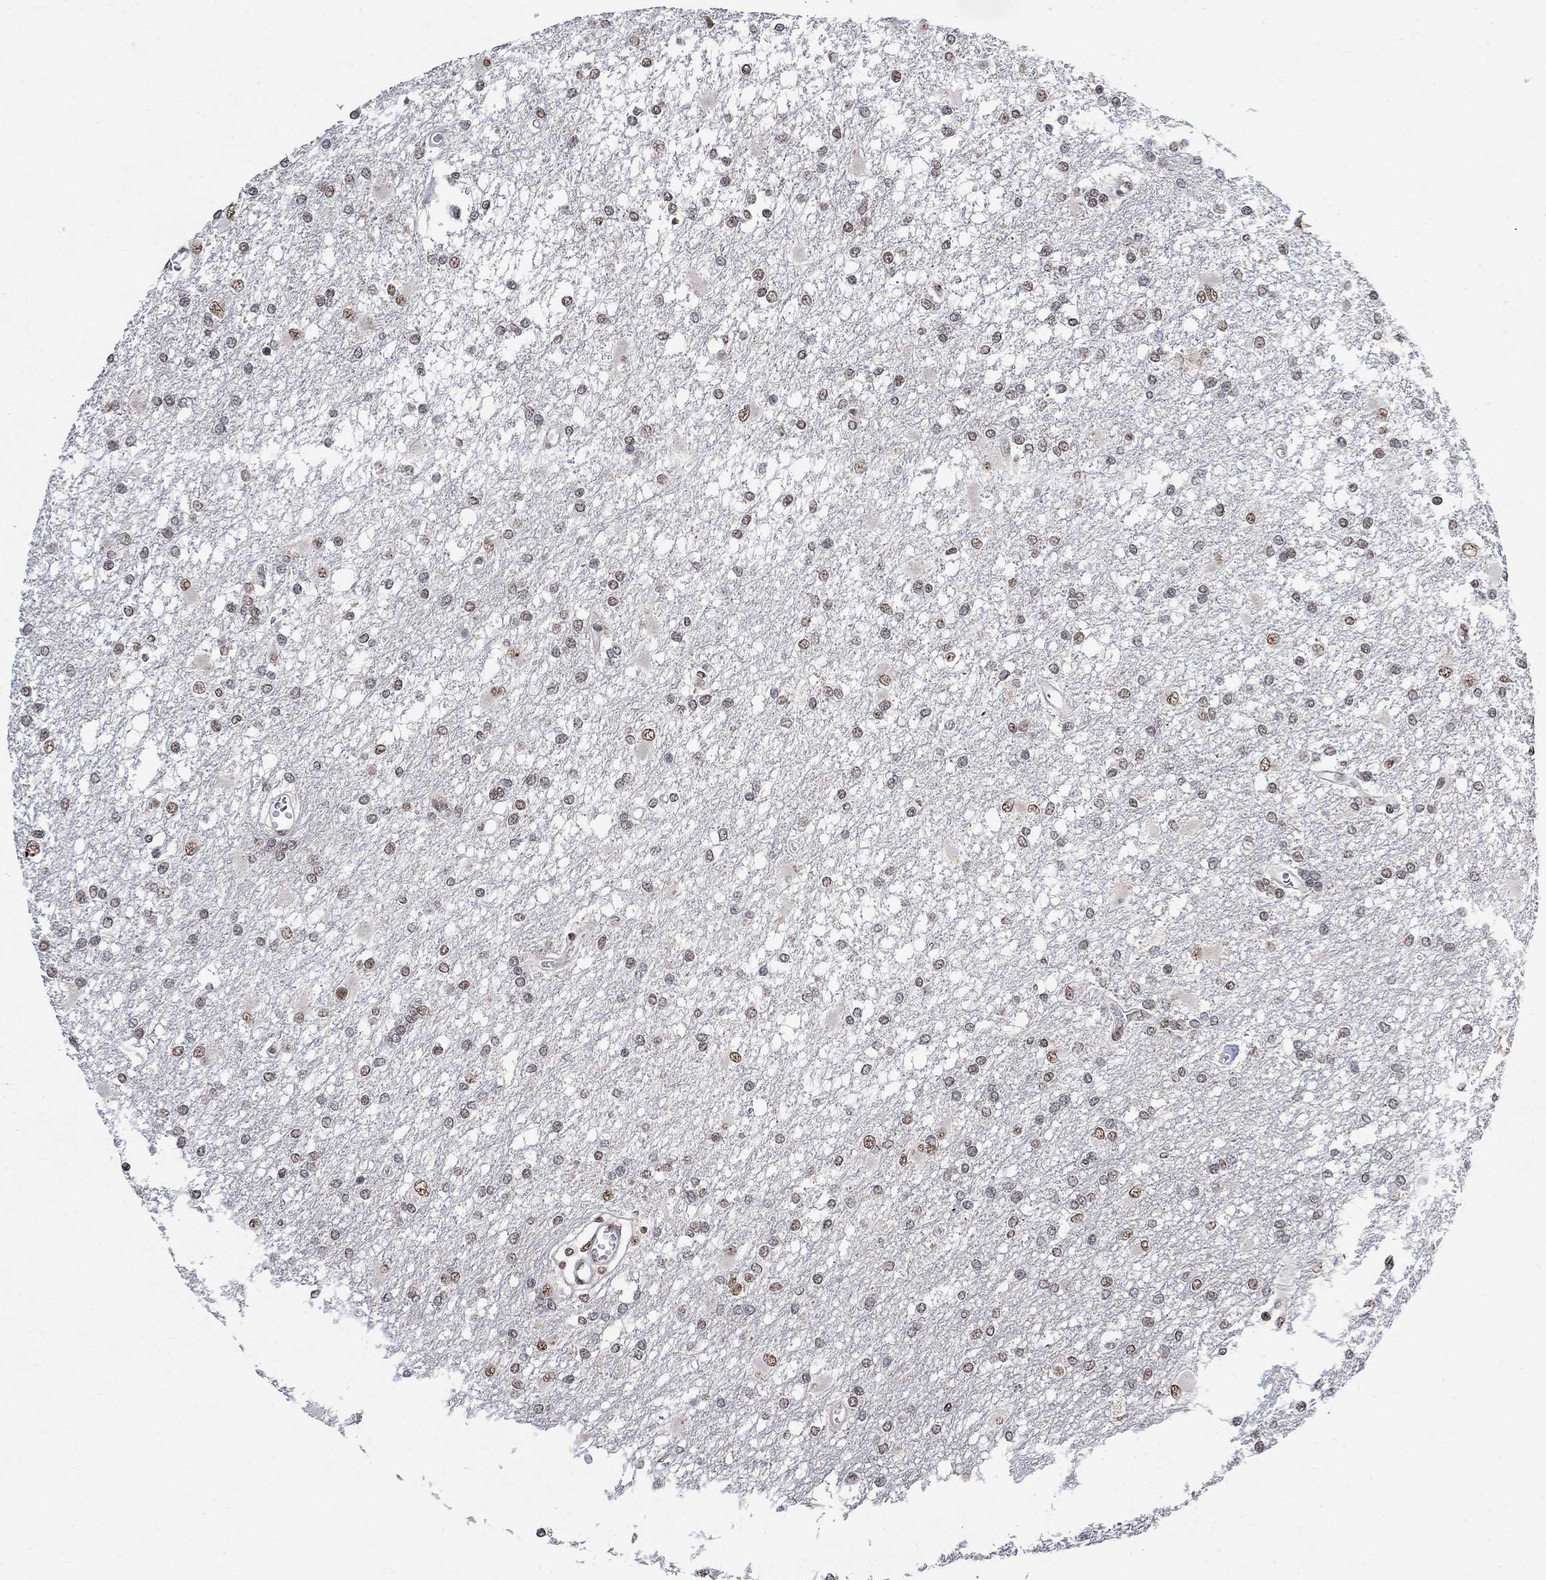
{"staining": {"intensity": "moderate", "quantity": "<25%", "location": "nuclear"}, "tissue": "glioma", "cell_type": "Tumor cells", "image_type": "cancer", "snomed": [{"axis": "morphology", "description": "Glioma, malignant, High grade"}, {"axis": "topography", "description": "Cerebral cortex"}], "caption": "Immunohistochemistry (IHC) staining of malignant glioma (high-grade), which displays low levels of moderate nuclear staining in approximately <25% of tumor cells indicating moderate nuclear protein expression. The staining was performed using DAB (3,3'-diaminobenzidine) (brown) for protein detection and nuclei were counterstained in hematoxylin (blue).", "gene": "E4F1", "patient": {"sex": "male", "age": 79}}